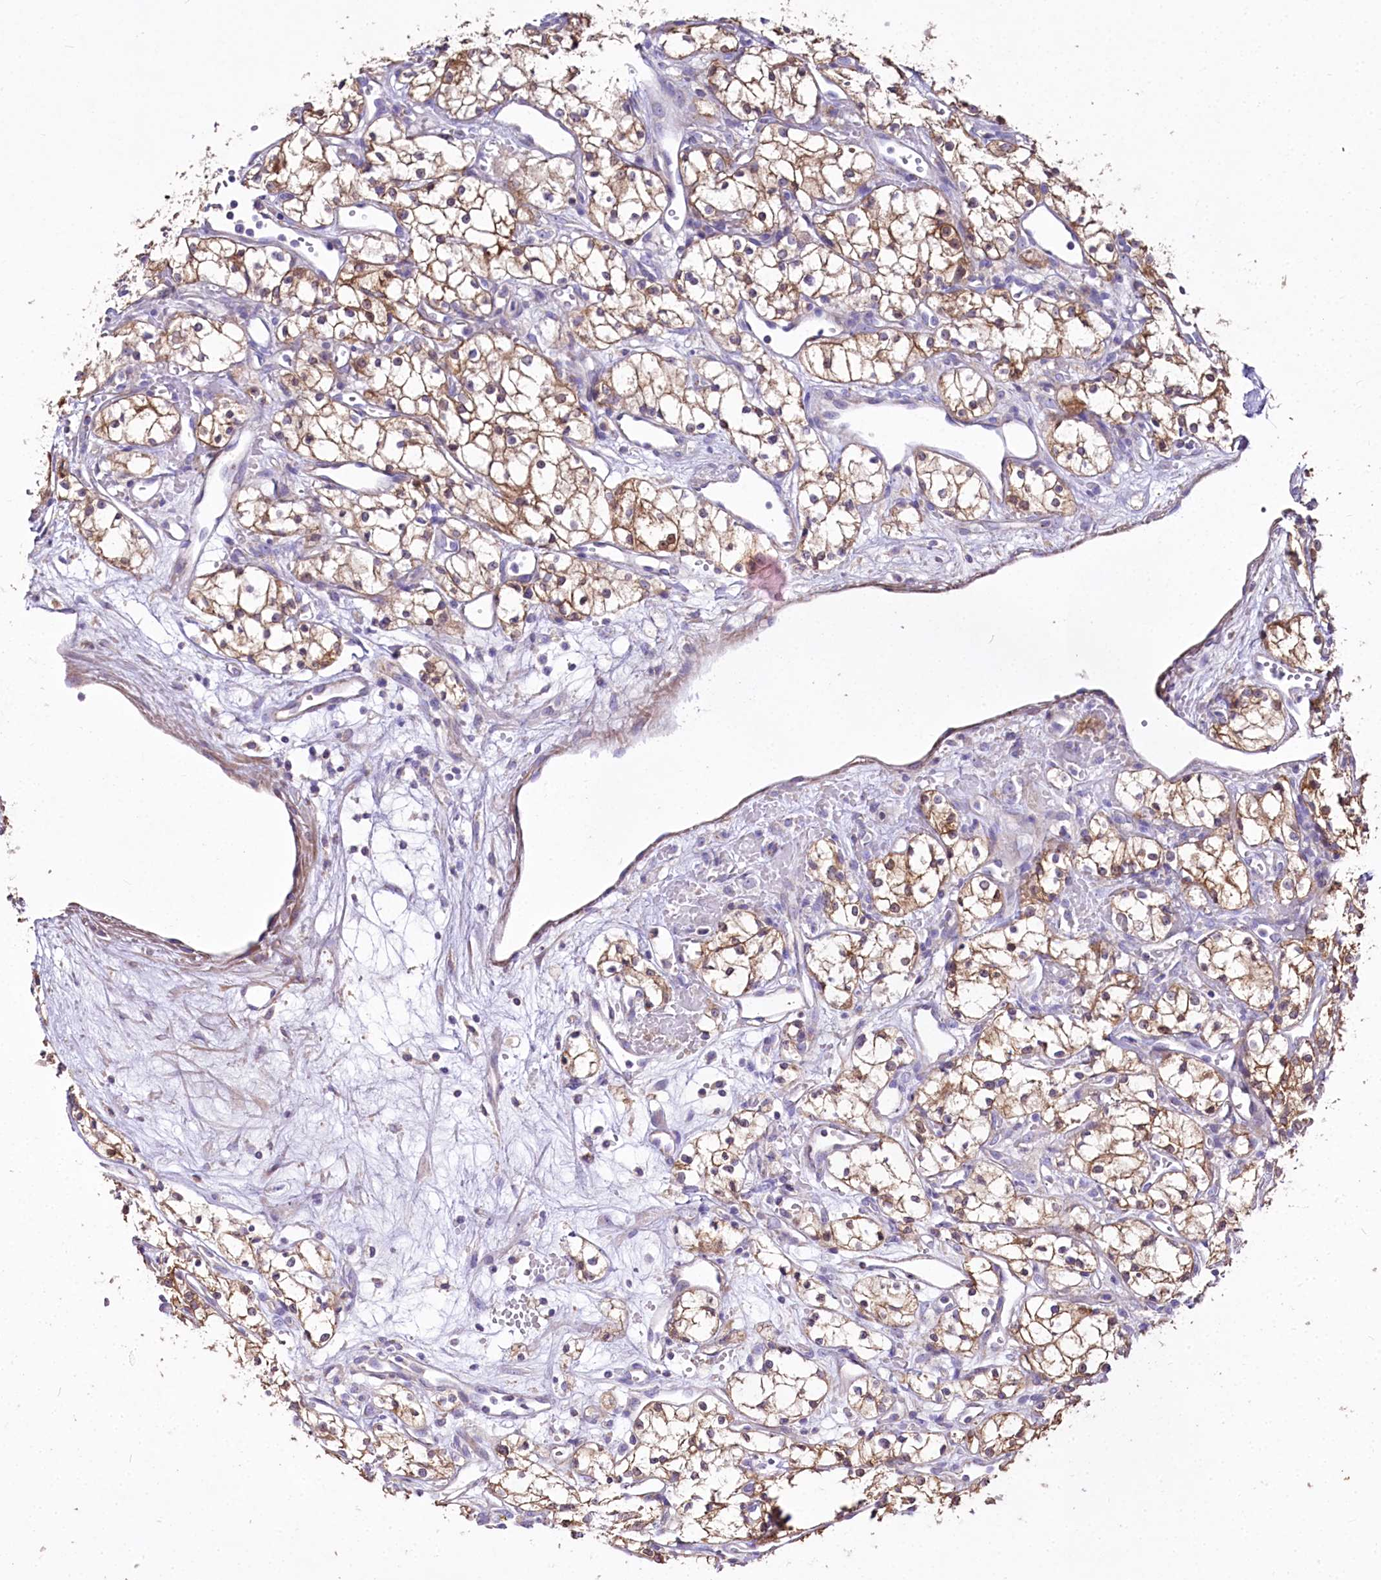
{"staining": {"intensity": "moderate", "quantity": ">75%", "location": "cytoplasmic/membranous"}, "tissue": "renal cancer", "cell_type": "Tumor cells", "image_type": "cancer", "snomed": [{"axis": "morphology", "description": "Adenocarcinoma, NOS"}, {"axis": "topography", "description": "Kidney"}], "caption": "High-magnification brightfield microscopy of renal adenocarcinoma stained with DAB (brown) and counterstained with hematoxylin (blue). tumor cells exhibit moderate cytoplasmic/membranous expression is present in about>75% of cells.", "gene": "PTER", "patient": {"sex": "male", "age": 59}}